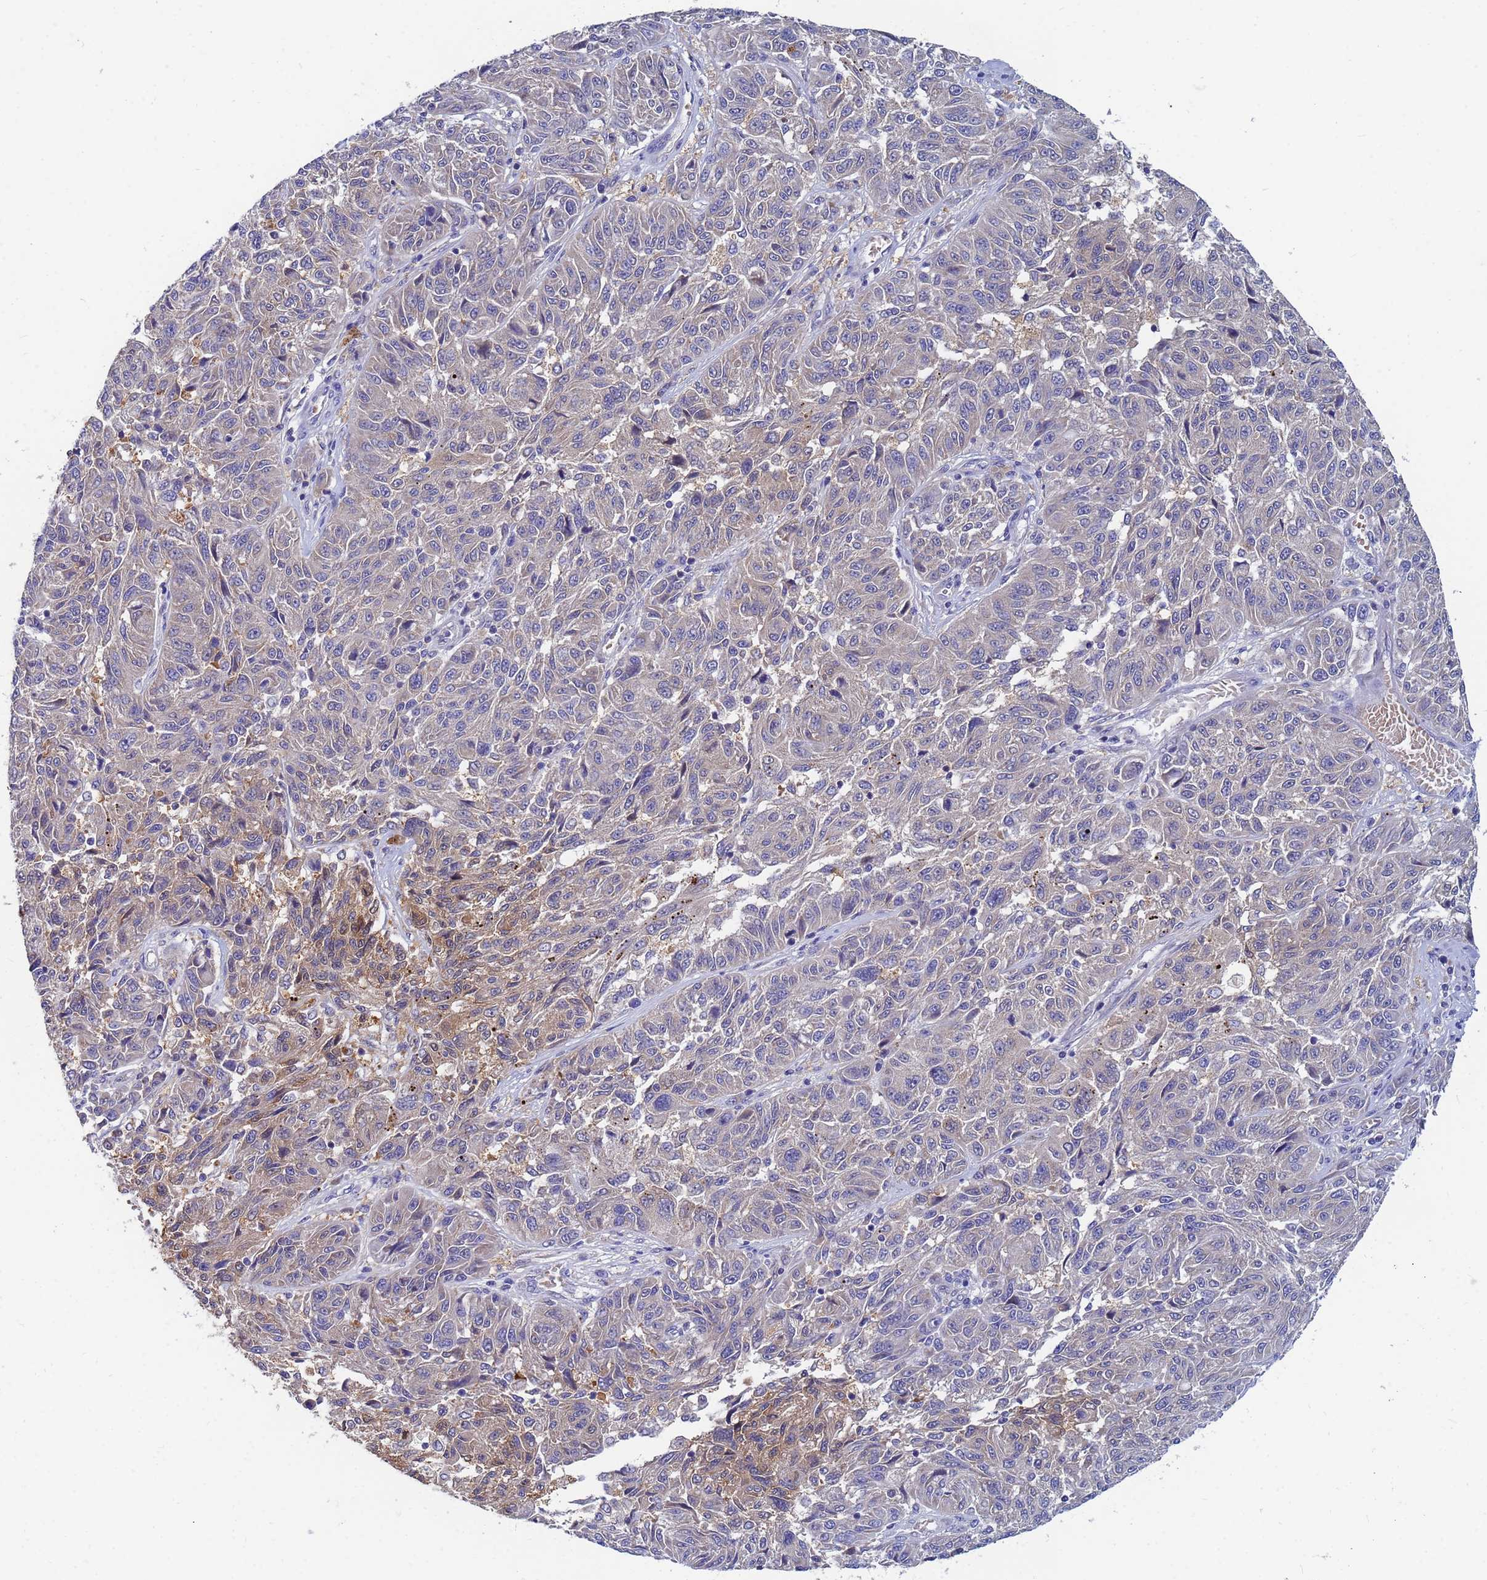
{"staining": {"intensity": "moderate", "quantity": "<25%", "location": "cytoplasmic/membranous"}, "tissue": "melanoma", "cell_type": "Tumor cells", "image_type": "cancer", "snomed": [{"axis": "morphology", "description": "Malignant melanoma, NOS"}, {"axis": "topography", "description": "Skin"}], "caption": "Melanoma was stained to show a protein in brown. There is low levels of moderate cytoplasmic/membranous staining in about <25% of tumor cells. (brown staining indicates protein expression, while blue staining denotes nuclei).", "gene": "TTLL11", "patient": {"sex": "male", "age": 53}}